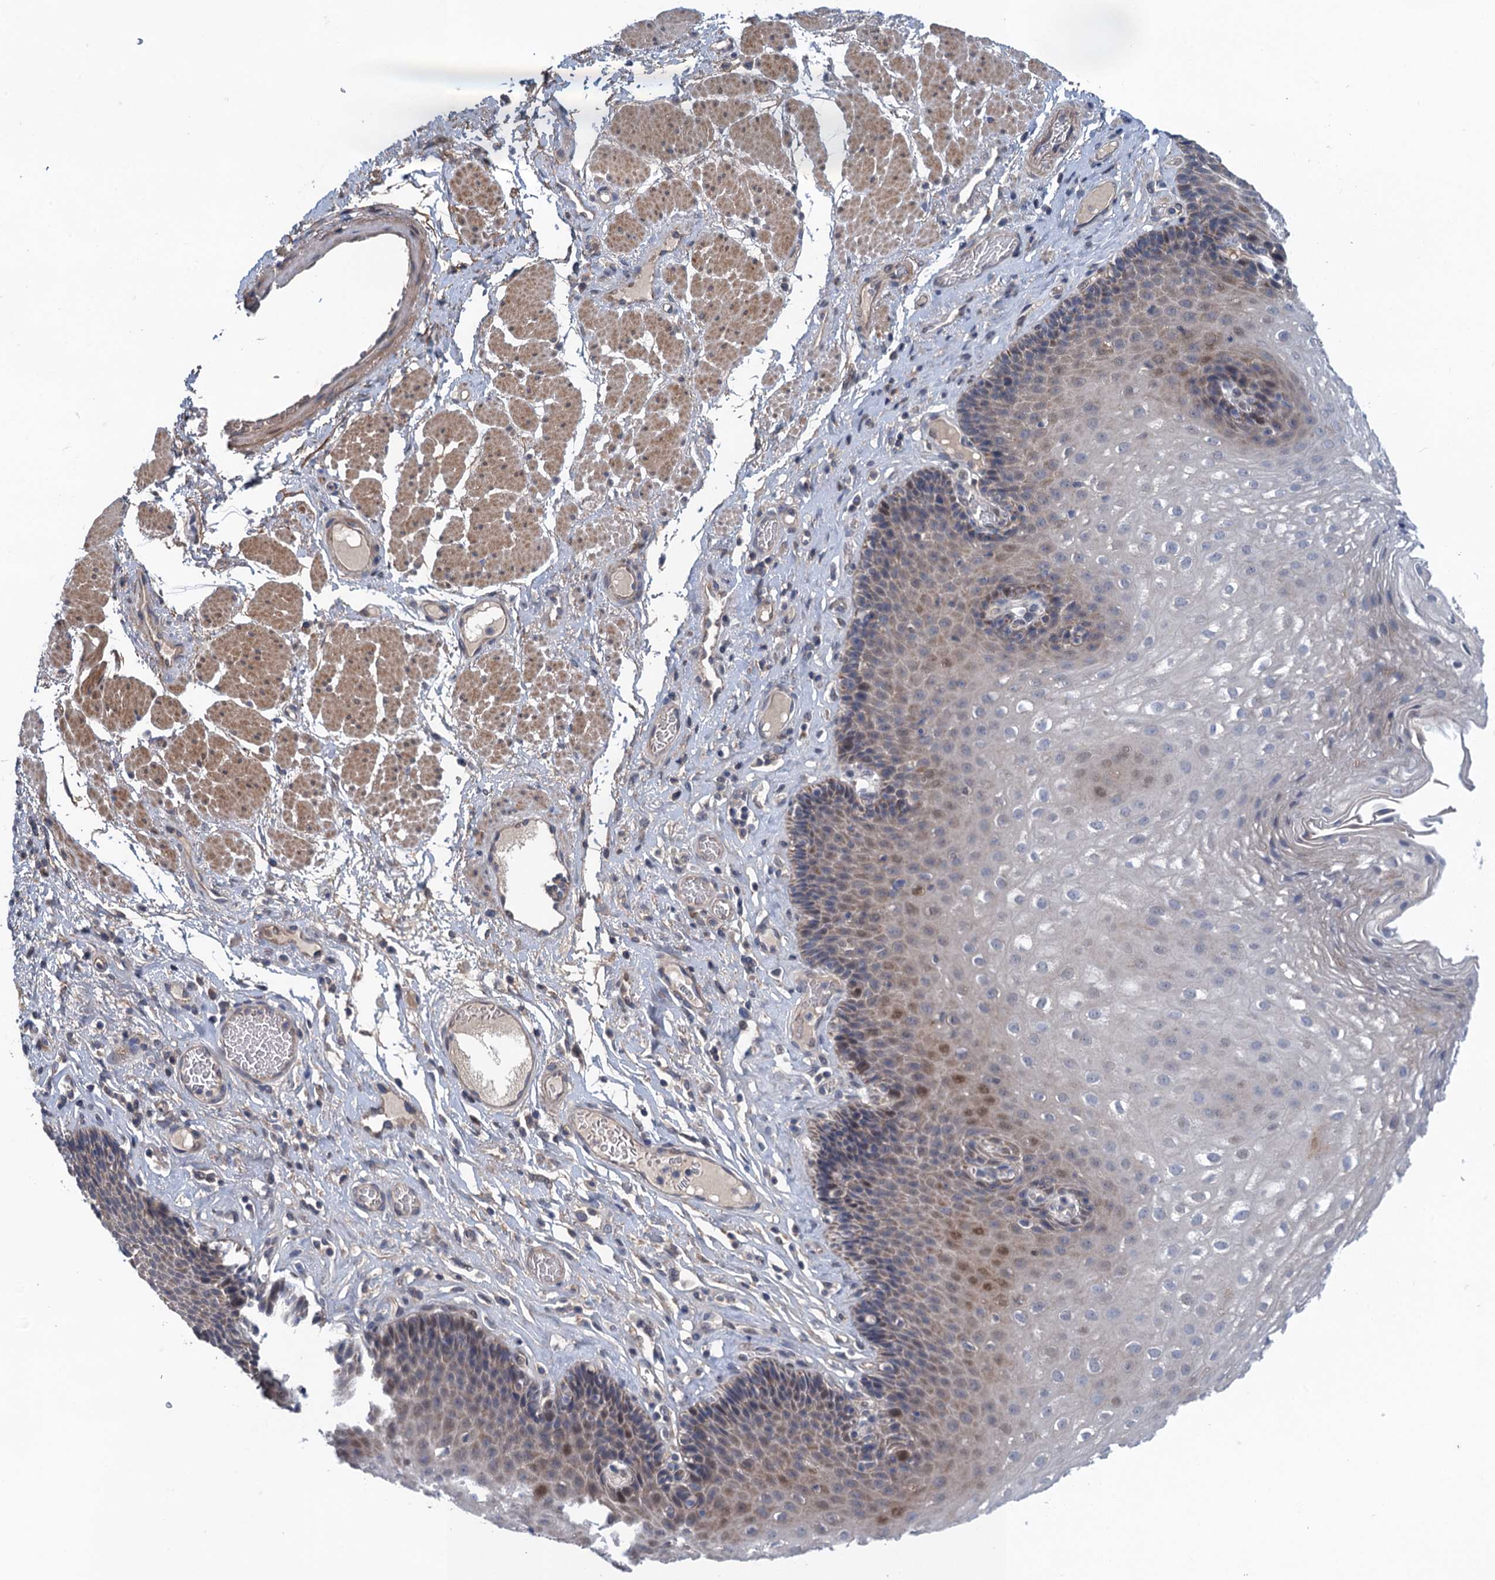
{"staining": {"intensity": "moderate", "quantity": "<25%", "location": "nuclear"}, "tissue": "esophagus", "cell_type": "Squamous epithelial cells", "image_type": "normal", "snomed": [{"axis": "morphology", "description": "Normal tissue, NOS"}, {"axis": "topography", "description": "Esophagus"}], "caption": "An immunohistochemistry (IHC) photomicrograph of benign tissue is shown. Protein staining in brown shows moderate nuclear positivity in esophagus within squamous epithelial cells. (DAB IHC with brightfield microscopy, high magnification).", "gene": "MDM1", "patient": {"sex": "female", "age": 66}}